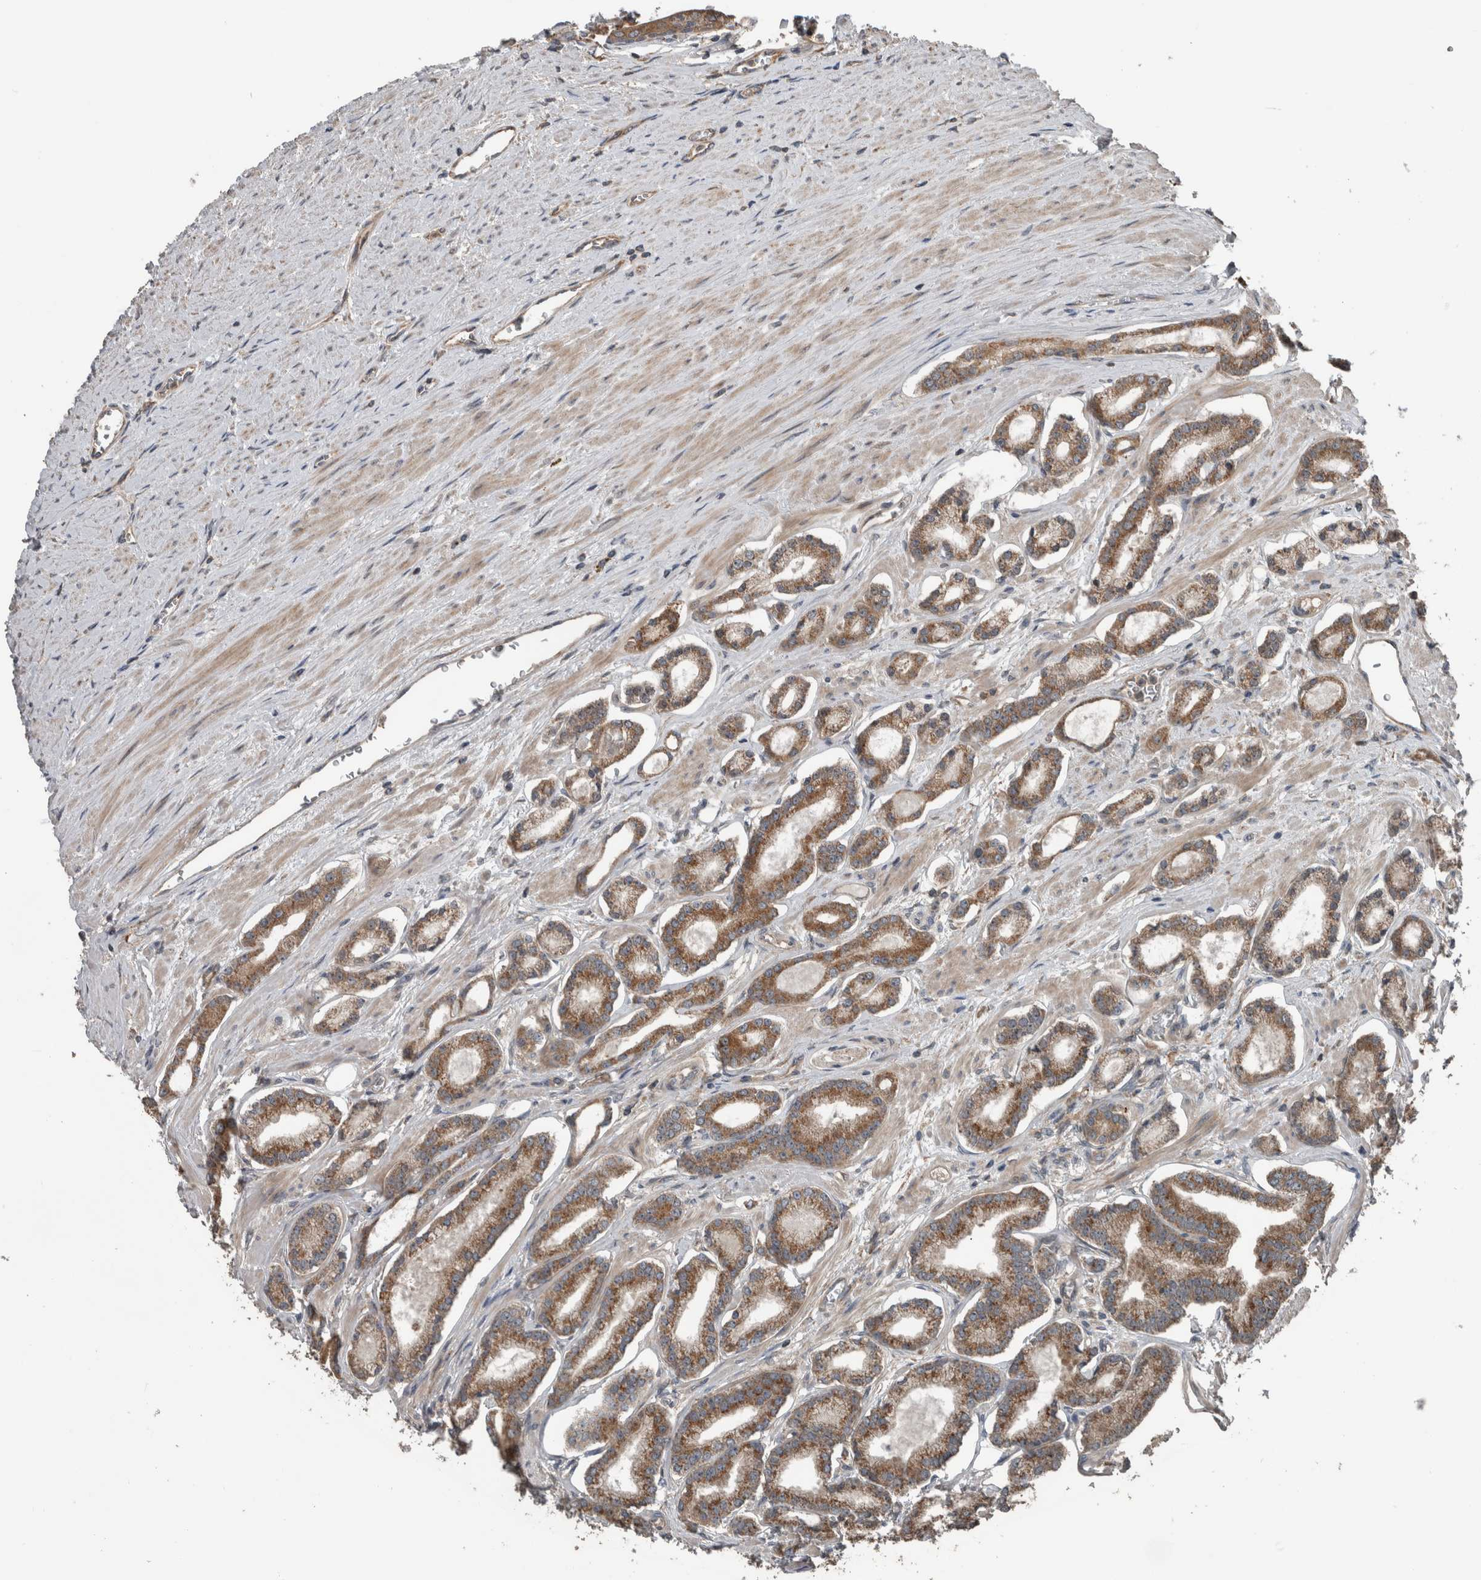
{"staining": {"intensity": "moderate", "quantity": ">75%", "location": "cytoplasmic/membranous"}, "tissue": "prostate cancer", "cell_type": "Tumor cells", "image_type": "cancer", "snomed": [{"axis": "morphology", "description": "Adenocarcinoma, Low grade"}, {"axis": "topography", "description": "Prostate"}], "caption": "Prostate cancer (low-grade adenocarcinoma) stained with a brown dye reveals moderate cytoplasmic/membranous positive staining in about >75% of tumor cells.", "gene": "RIOK3", "patient": {"sex": "male", "age": 60}}